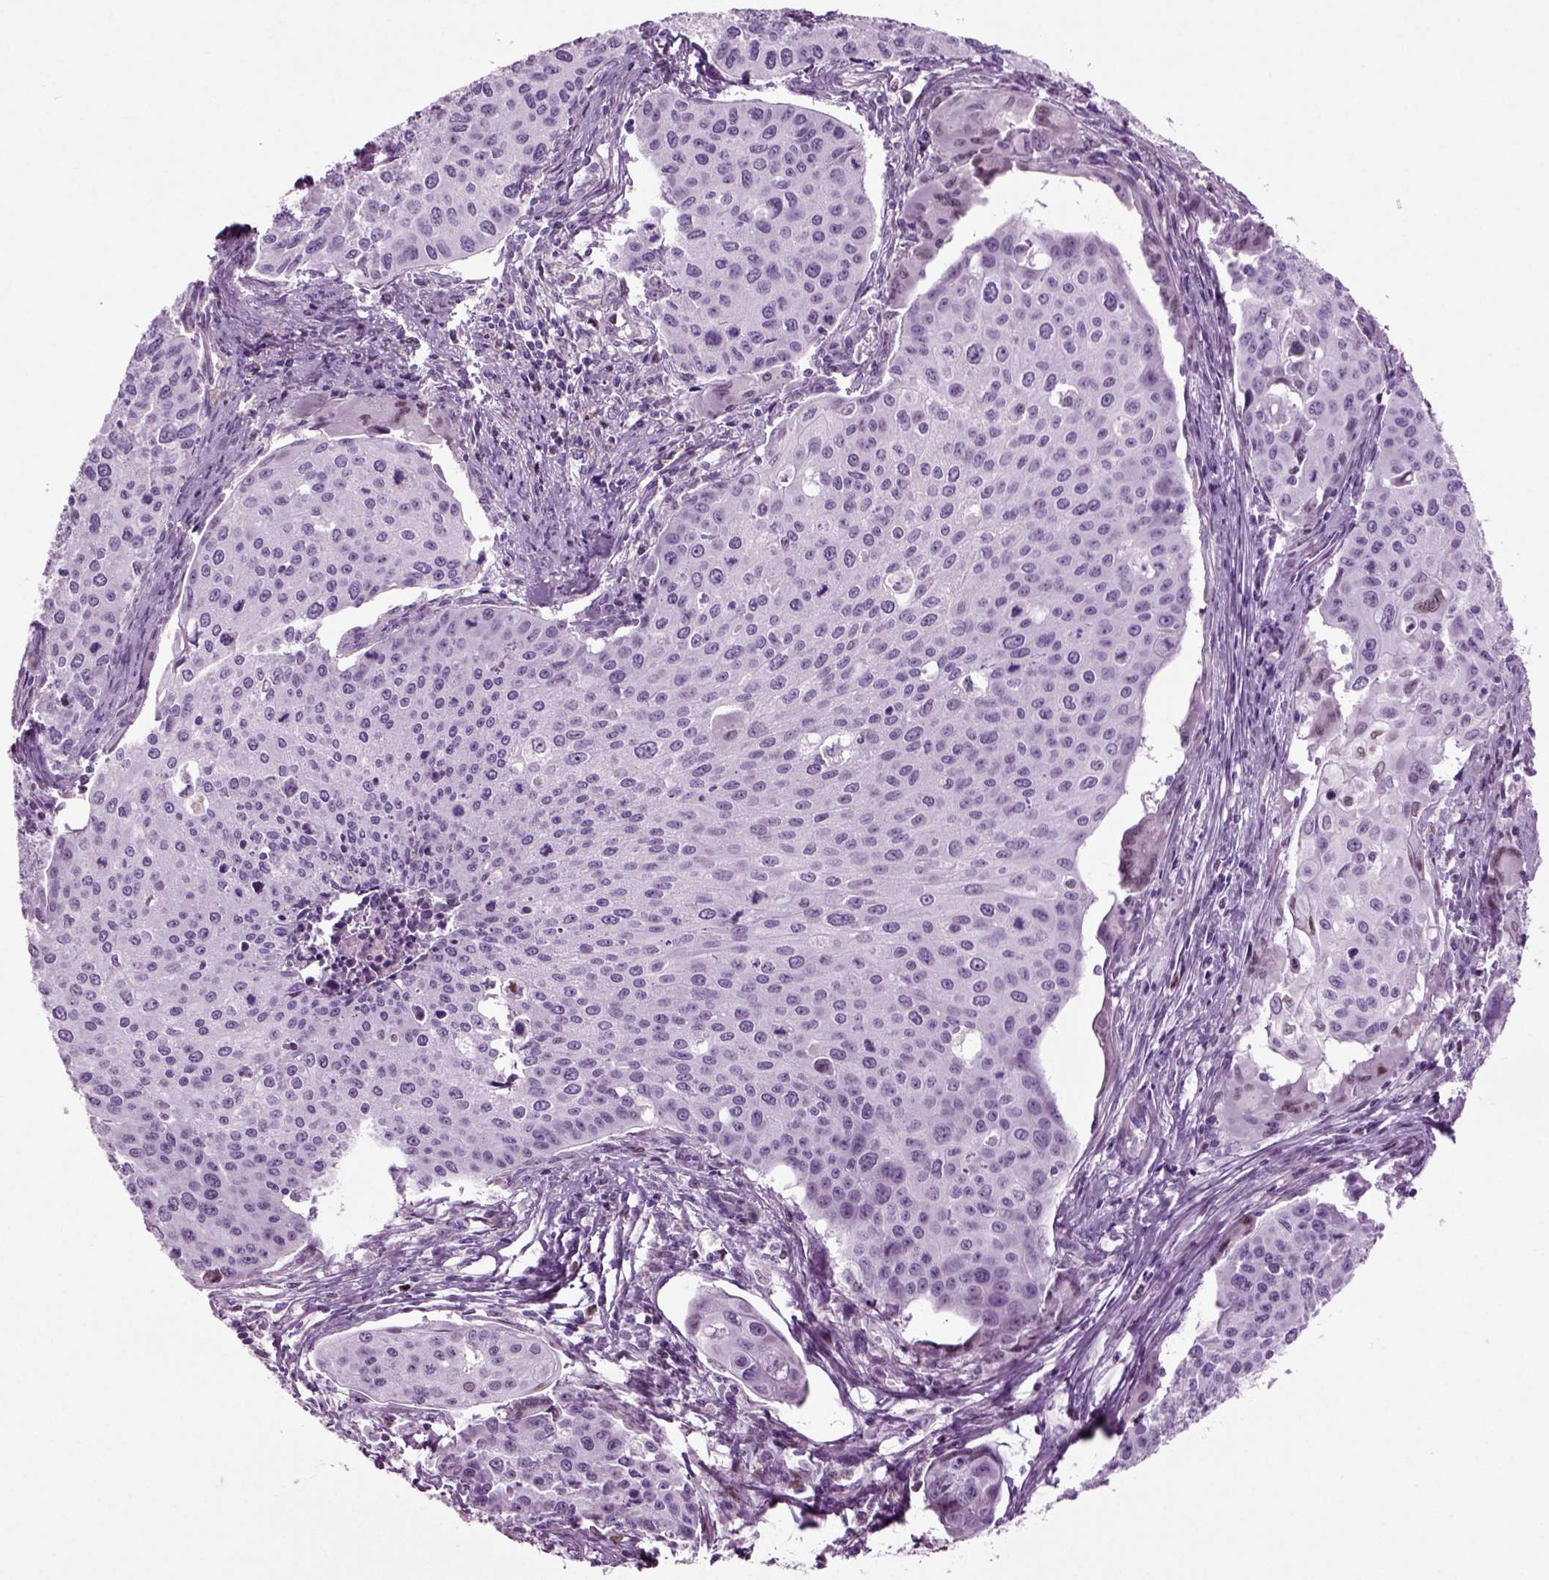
{"staining": {"intensity": "negative", "quantity": "none", "location": "none"}, "tissue": "cervical cancer", "cell_type": "Tumor cells", "image_type": "cancer", "snomed": [{"axis": "morphology", "description": "Squamous cell carcinoma, NOS"}, {"axis": "topography", "description": "Cervix"}], "caption": "This is an IHC photomicrograph of cervical cancer (squamous cell carcinoma). There is no positivity in tumor cells.", "gene": "ARID3A", "patient": {"sex": "female", "age": 38}}